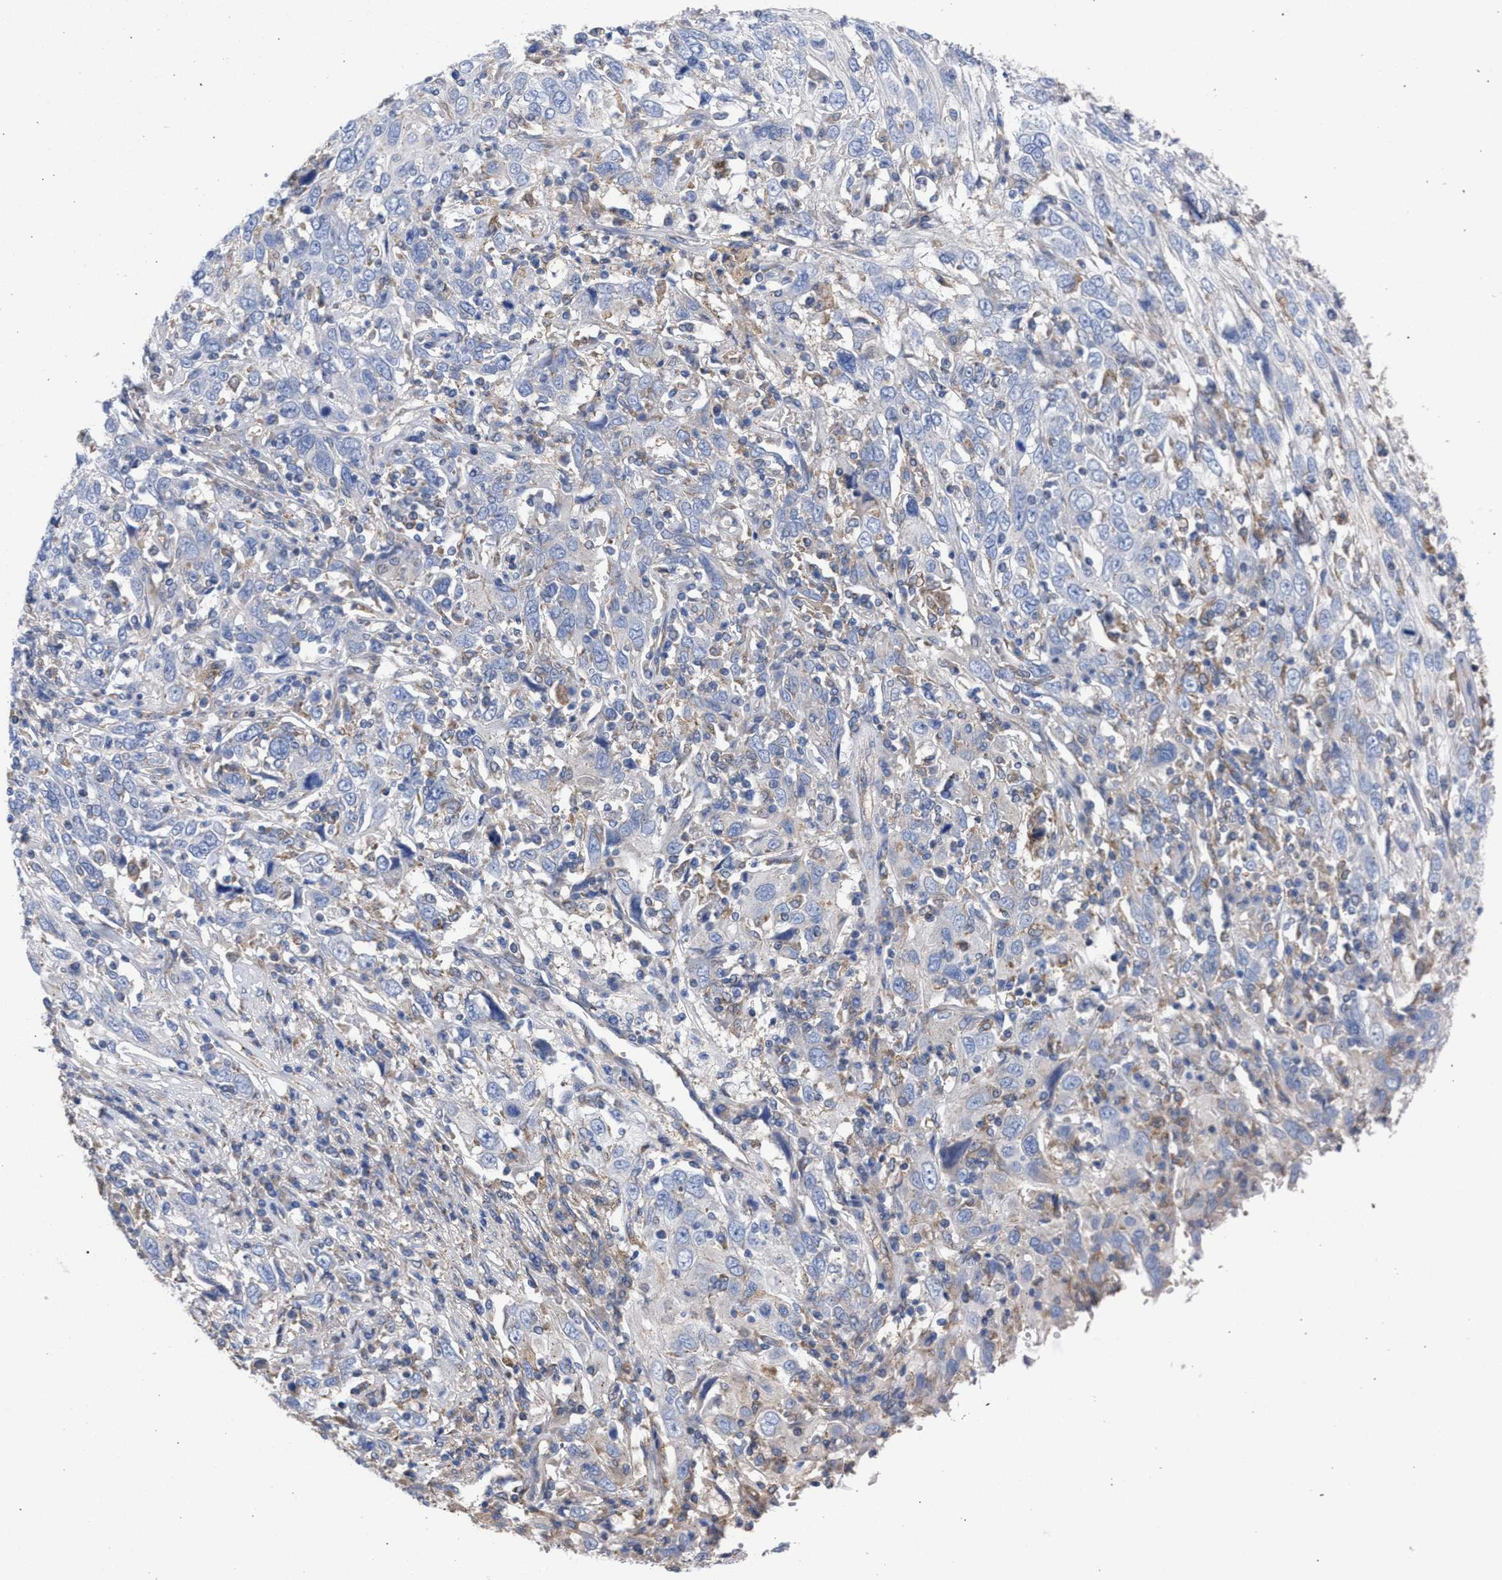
{"staining": {"intensity": "negative", "quantity": "none", "location": "none"}, "tissue": "cervical cancer", "cell_type": "Tumor cells", "image_type": "cancer", "snomed": [{"axis": "morphology", "description": "Squamous cell carcinoma, NOS"}, {"axis": "topography", "description": "Cervix"}], "caption": "Cervical cancer (squamous cell carcinoma) was stained to show a protein in brown. There is no significant expression in tumor cells.", "gene": "GMPR", "patient": {"sex": "female", "age": 46}}